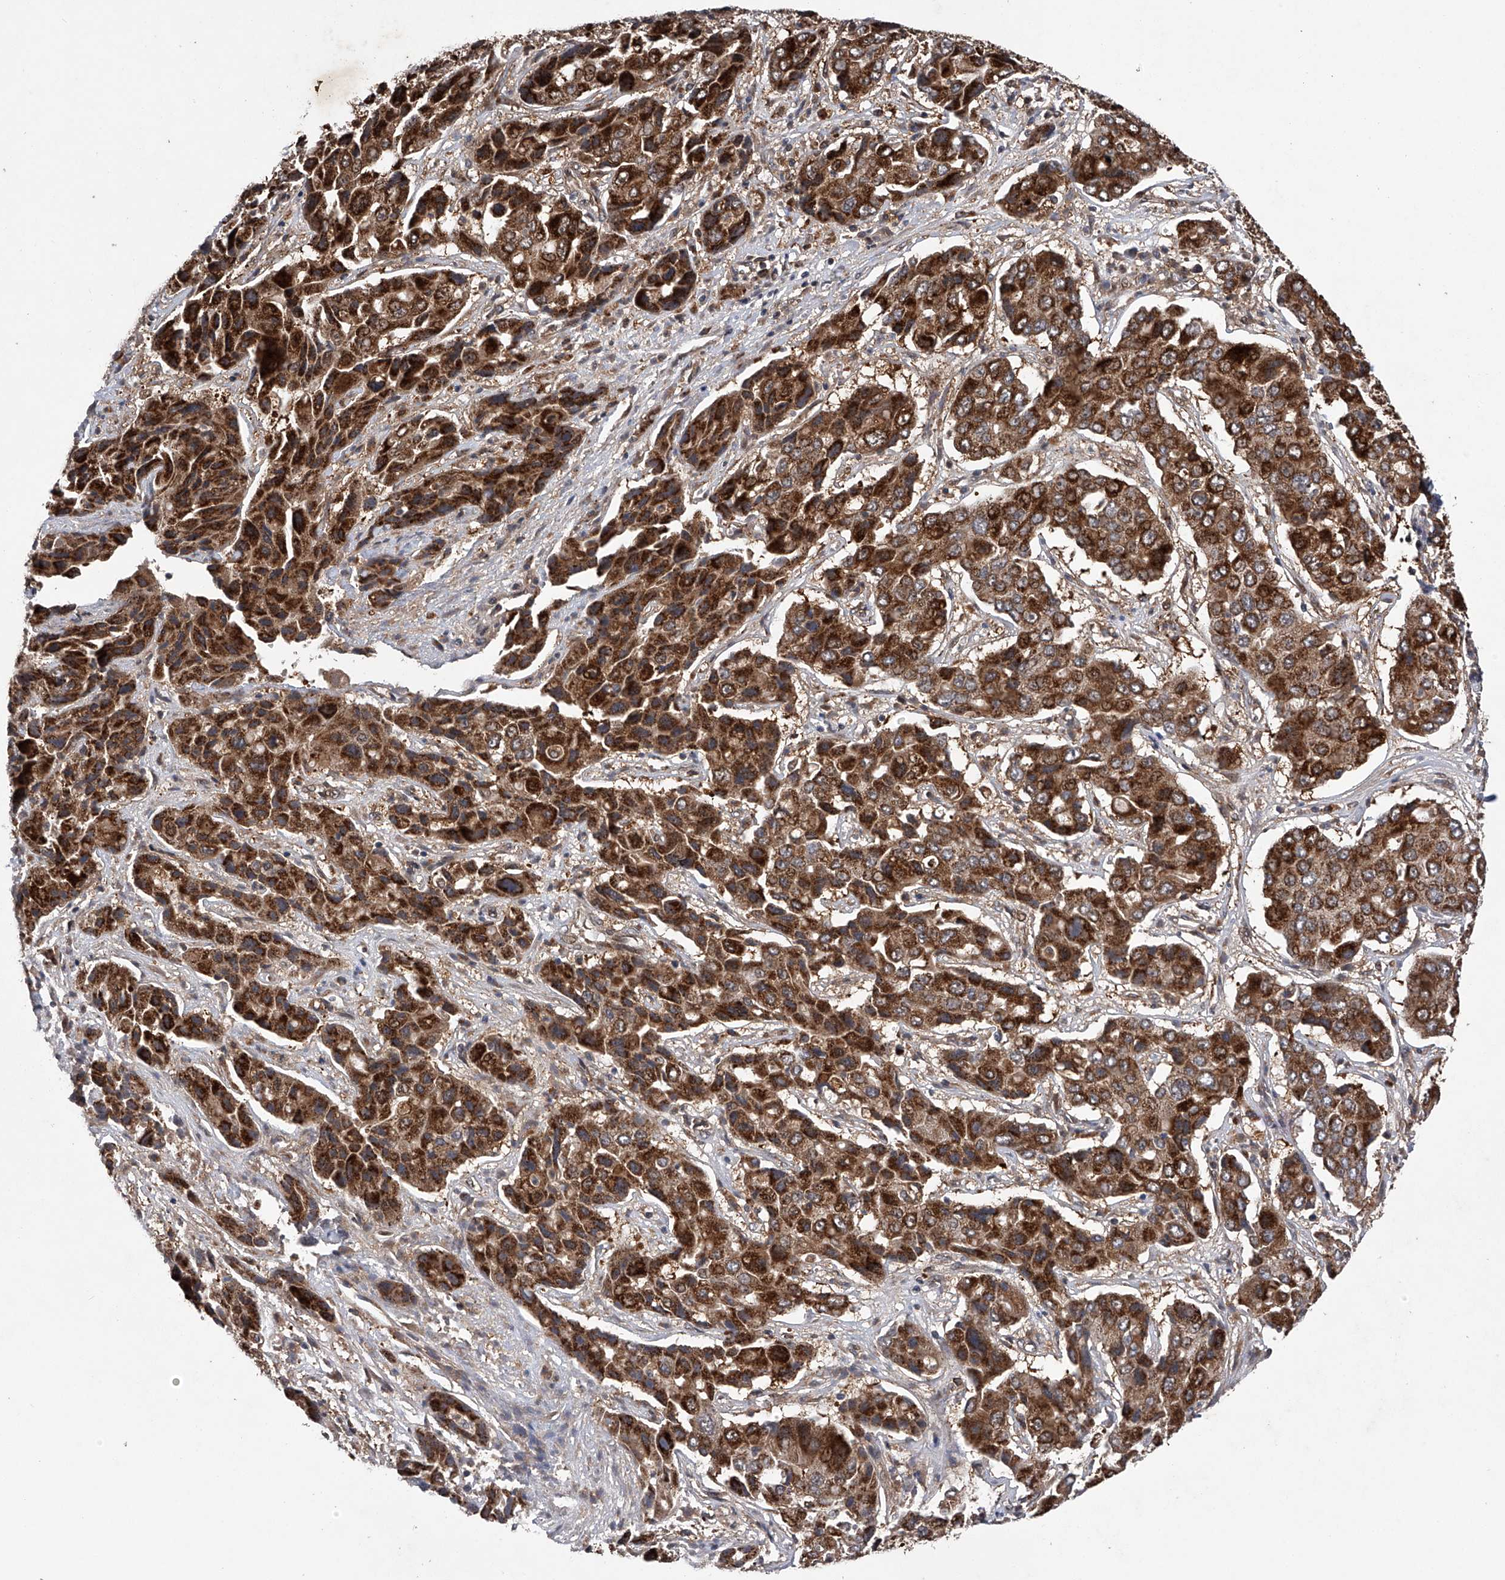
{"staining": {"intensity": "strong", "quantity": ">75%", "location": "cytoplasmic/membranous"}, "tissue": "liver cancer", "cell_type": "Tumor cells", "image_type": "cancer", "snomed": [{"axis": "morphology", "description": "Cholangiocarcinoma"}, {"axis": "topography", "description": "Liver"}], "caption": "Protein analysis of liver cancer (cholangiocarcinoma) tissue reveals strong cytoplasmic/membranous expression in approximately >75% of tumor cells.", "gene": "MAP3K11", "patient": {"sex": "male", "age": 67}}